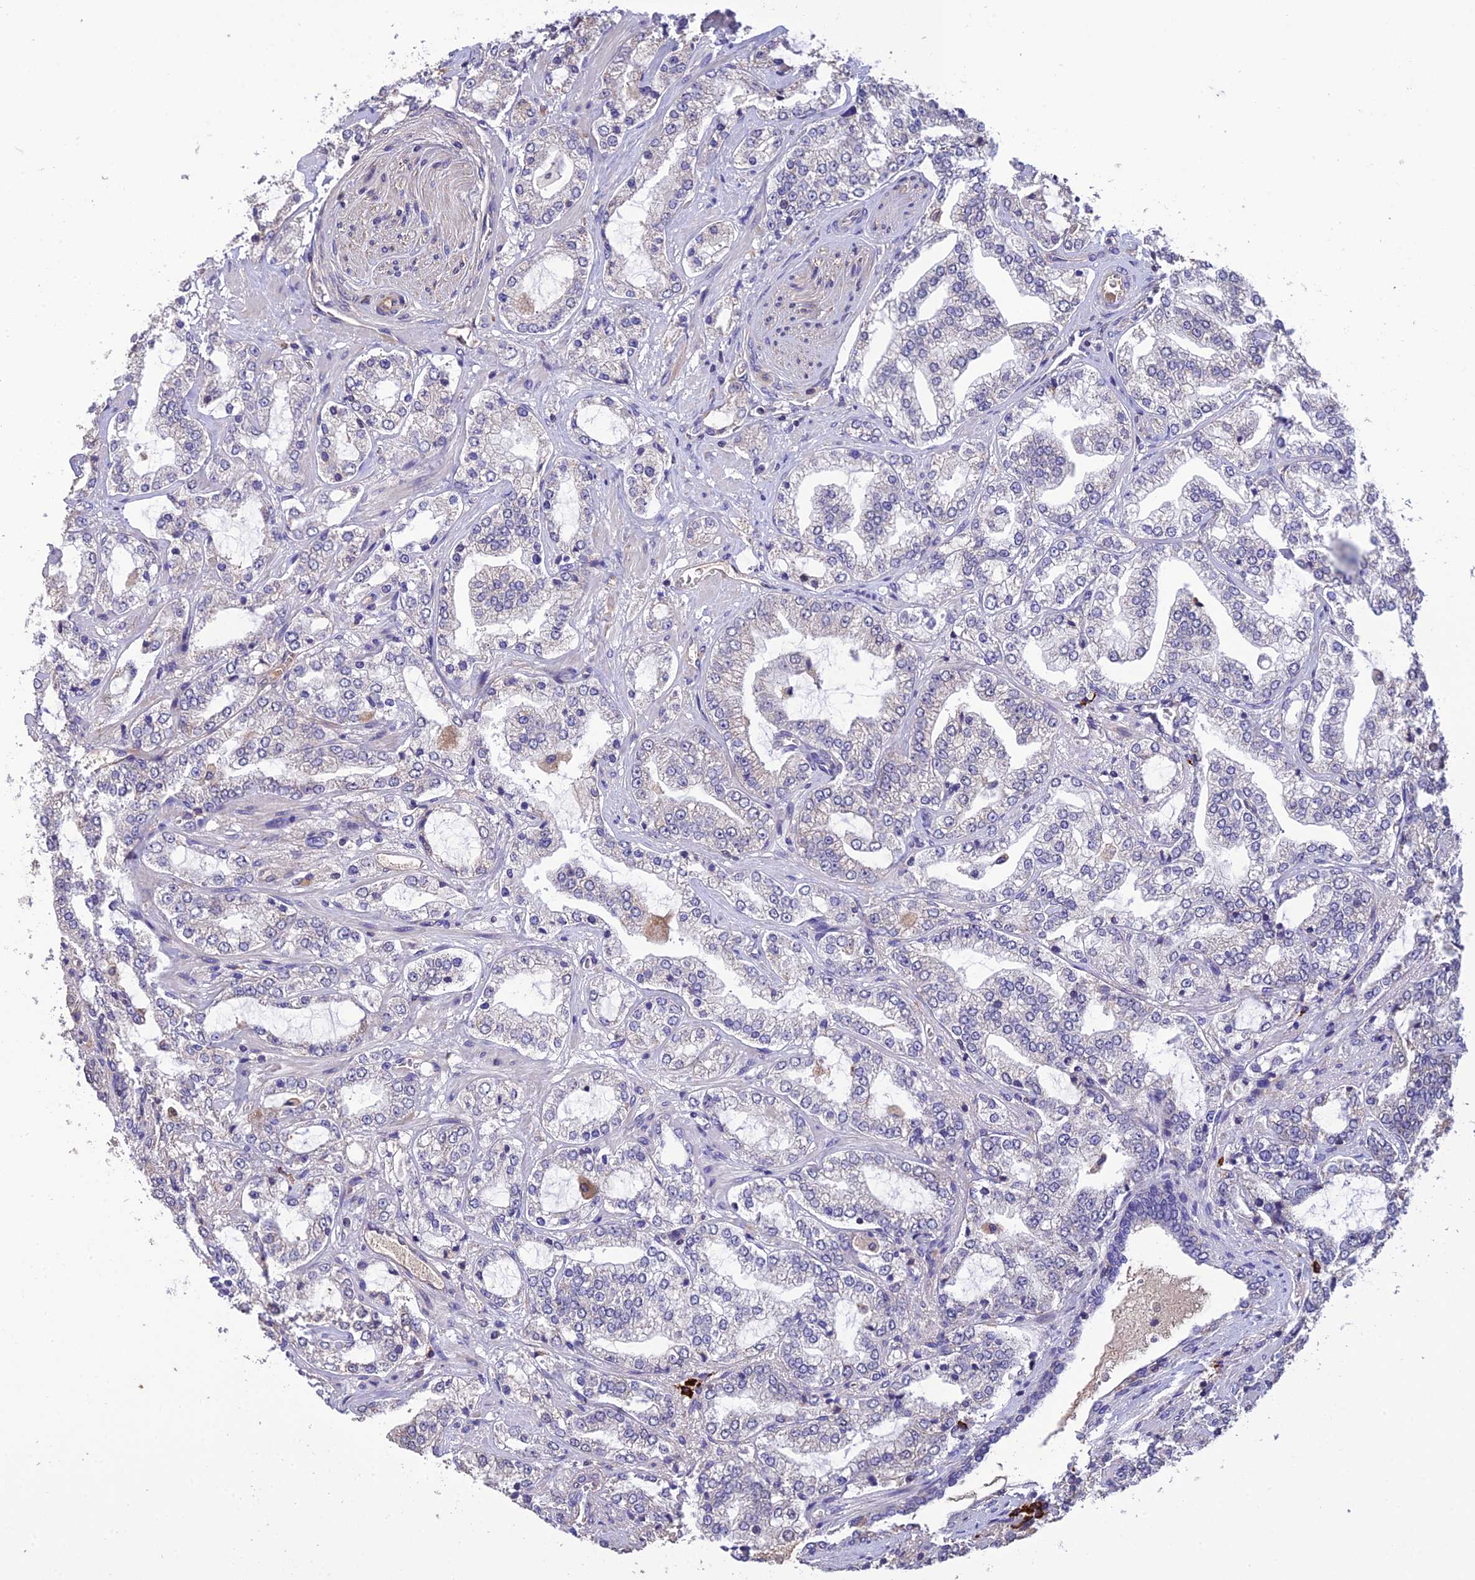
{"staining": {"intensity": "negative", "quantity": "none", "location": "none"}, "tissue": "prostate cancer", "cell_type": "Tumor cells", "image_type": "cancer", "snomed": [{"axis": "morphology", "description": "Adenocarcinoma, High grade"}, {"axis": "topography", "description": "Prostate"}], "caption": "DAB immunohistochemical staining of human prostate cancer (high-grade adenocarcinoma) demonstrates no significant positivity in tumor cells. (DAB (3,3'-diaminobenzidine) immunohistochemistry, high magnification).", "gene": "MIOS", "patient": {"sex": "male", "age": 64}}